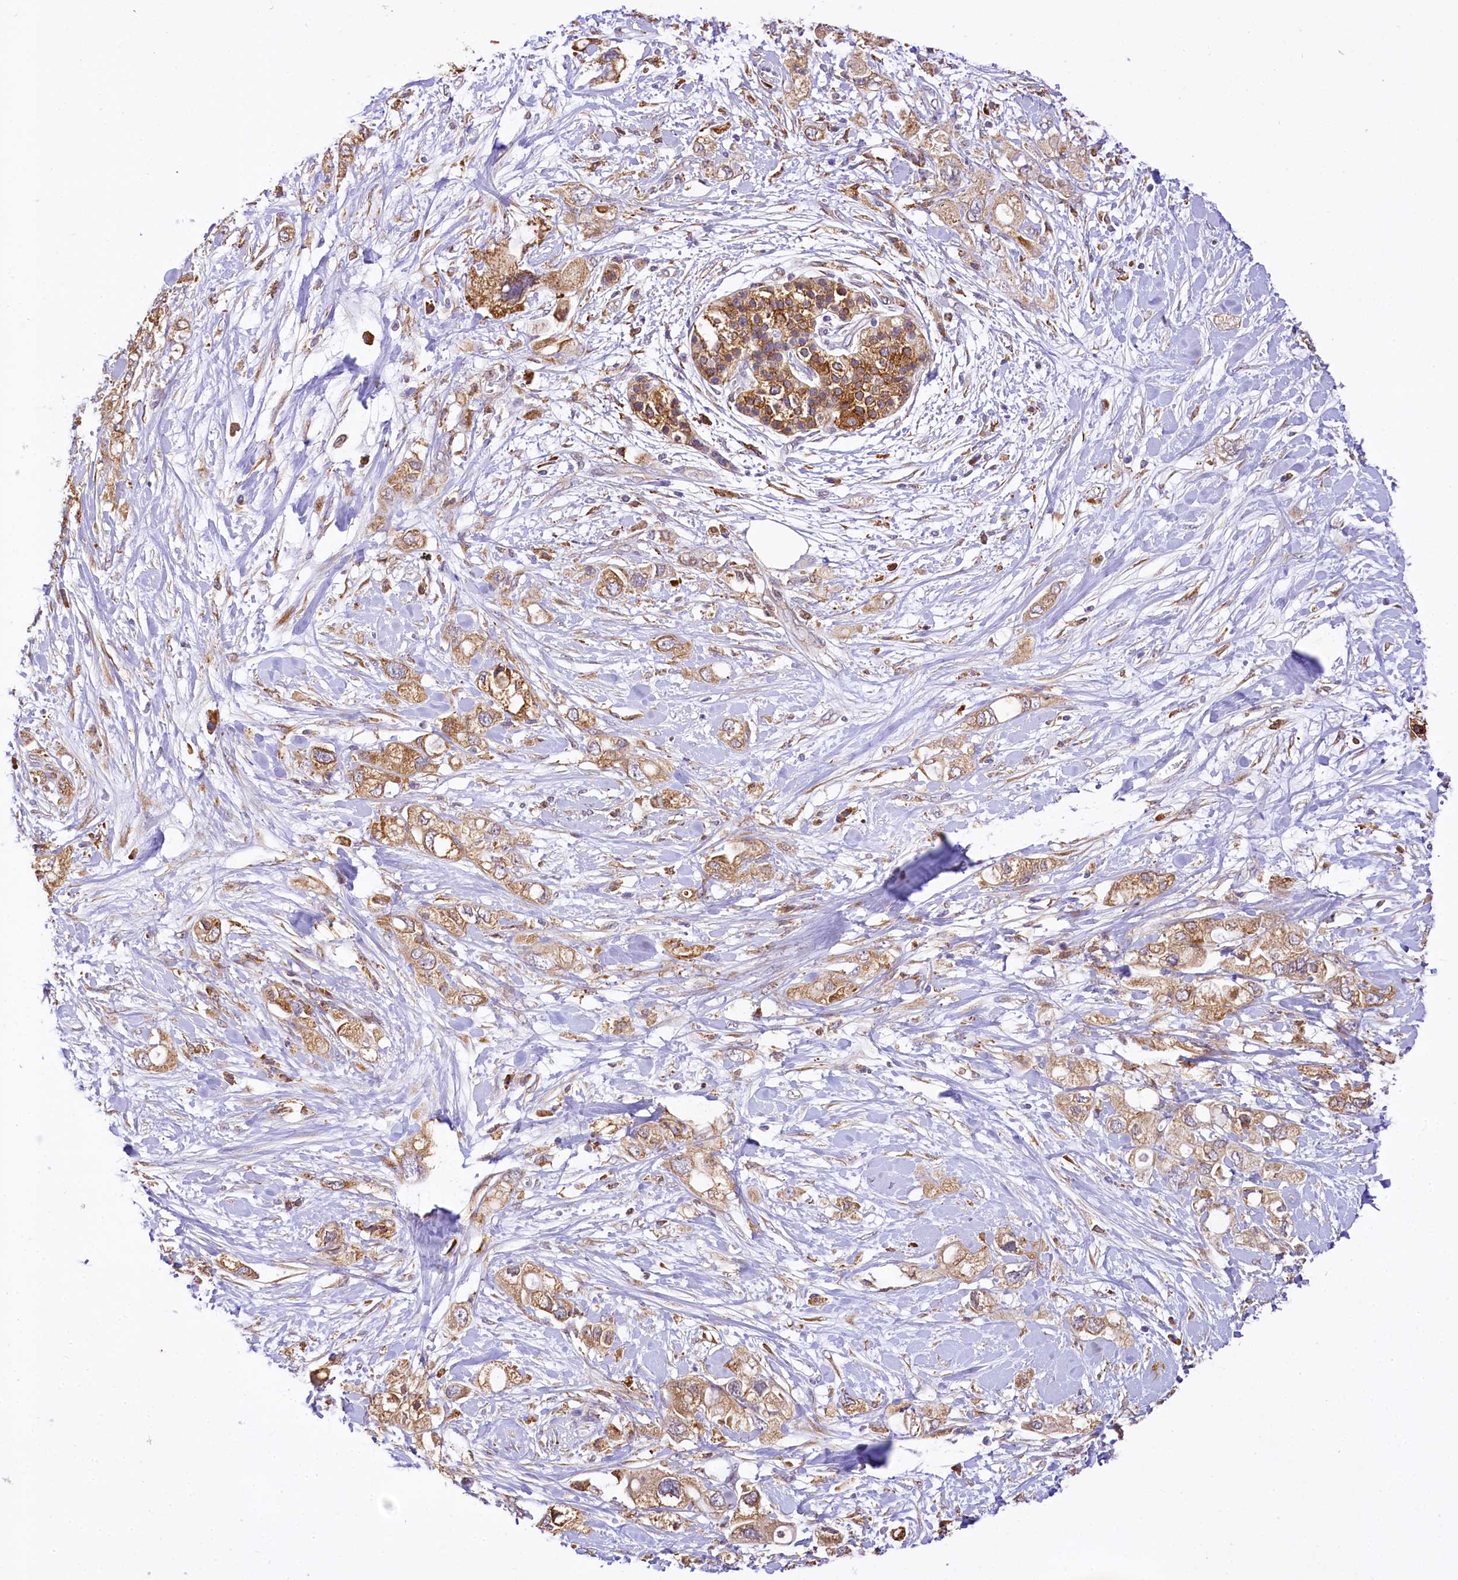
{"staining": {"intensity": "moderate", "quantity": ">75%", "location": "cytoplasmic/membranous"}, "tissue": "pancreatic cancer", "cell_type": "Tumor cells", "image_type": "cancer", "snomed": [{"axis": "morphology", "description": "Adenocarcinoma, NOS"}, {"axis": "topography", "description": "Pancreas"}], "caption": "The photomicrograph demonstrates a brown stain indicating the presence of a protein in the cytoplasmic/membranous of tumor cells in pancreatic cancer. The staining is performed using DAB (3,3'-diaminobenzidine) brown chromogen to label protein expression. The nuclei are counter-stained blue using hematoxylin.", "gene": "PPIP5K2", "patient": {"sex": "female", "age": 56}}